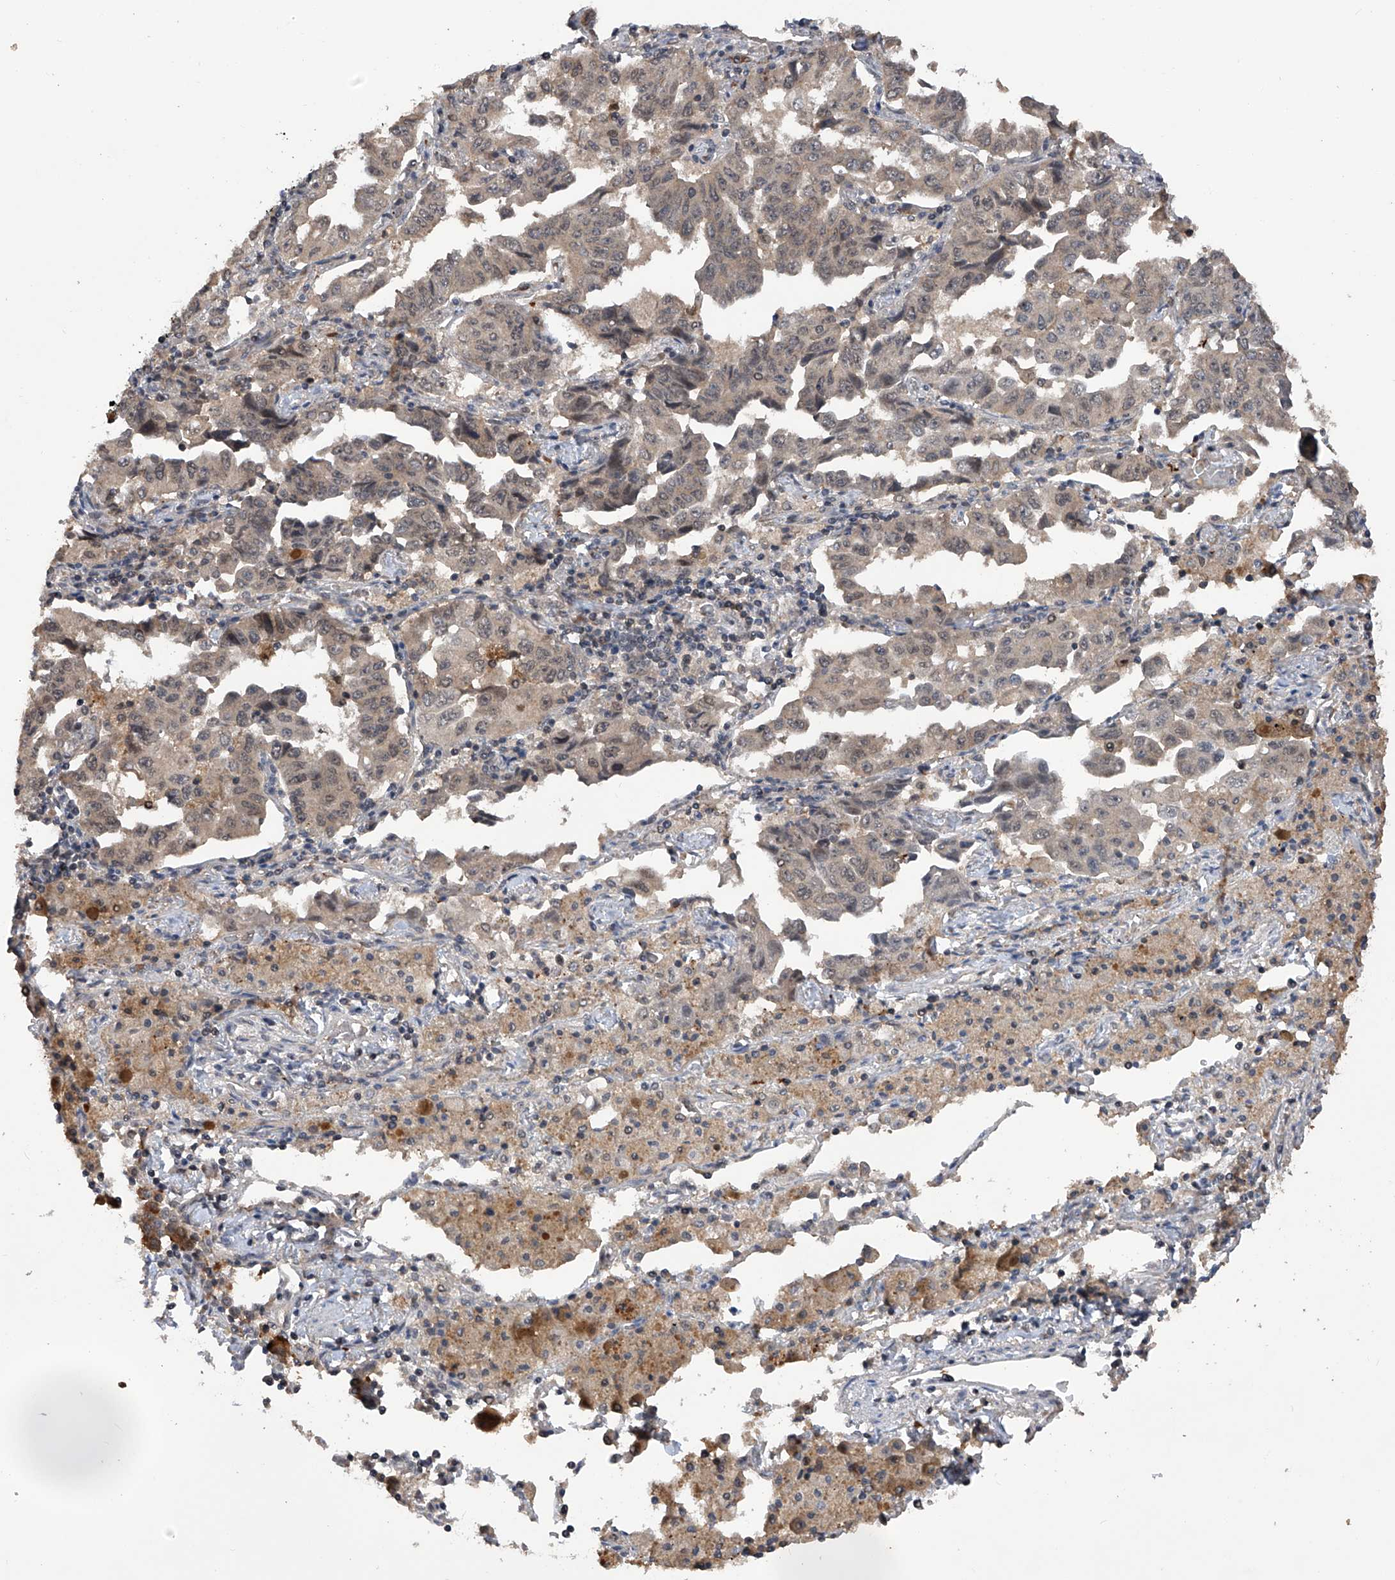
{"staining": {"intensity": "weak", "quantity": "<25%", "location": "cytoplasmic/membranous"}, "tissue": "lung cancer", "cell_type": "Tumor cells", "image_type": "cancer", "snomed": [{"axis": "morphology", "description": "Adenocarcinoma, NOS"}, {"axis": "topography", "description": "Lung"}], "caption": "Immunohistochemistry histopathology image of human lung cancer stained for a protein (brown), which shows no positivity in tumor cells.", "gene": "LYSMD4", "patient": {"sex": "female", "age": 51}}